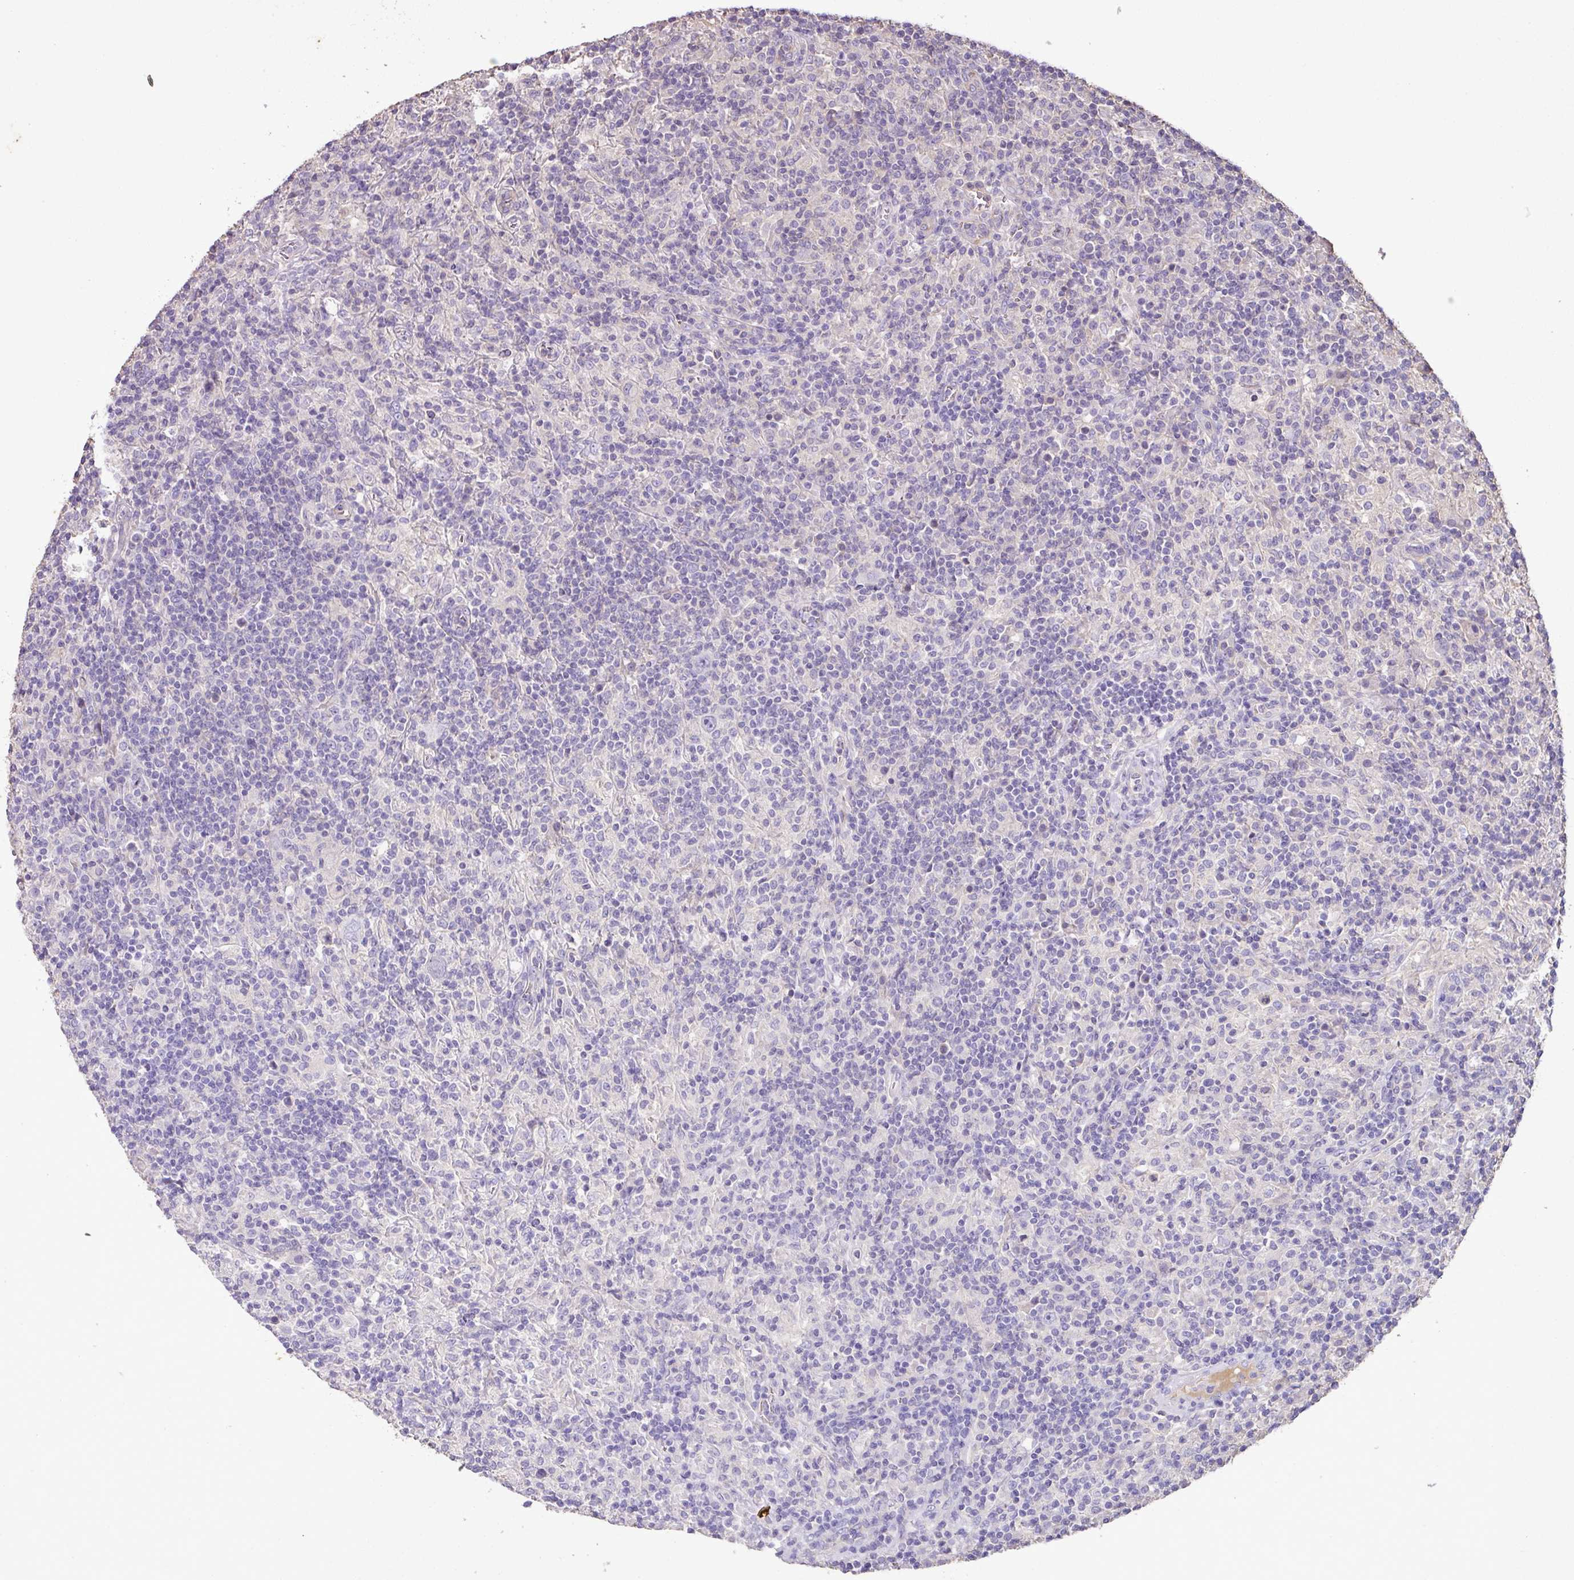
{"staining": {"intensity": "negative", "quantity": "none", "location": "none"}, "tissue": "lymphoma", "cell_type": "Tumor cells", "image_type": "cancer", "snomed": [{"axis": "morphology", "description": "Hodgkin's disease, NOS"}, {"axis": "topography", "description": "Lymph node"}], "caption": "Immunohistochemistry micrograph of Hodgkin's disease stained for a protein (brown), which shows no expression in tumor cells. (Brightfield microscopy of DAB (3,3'-diaminobenzidine) immunohistochemistry (IHC) at high magnification).", "gene": "AGR3", "patient": {"sex": "male", "age": 70}}